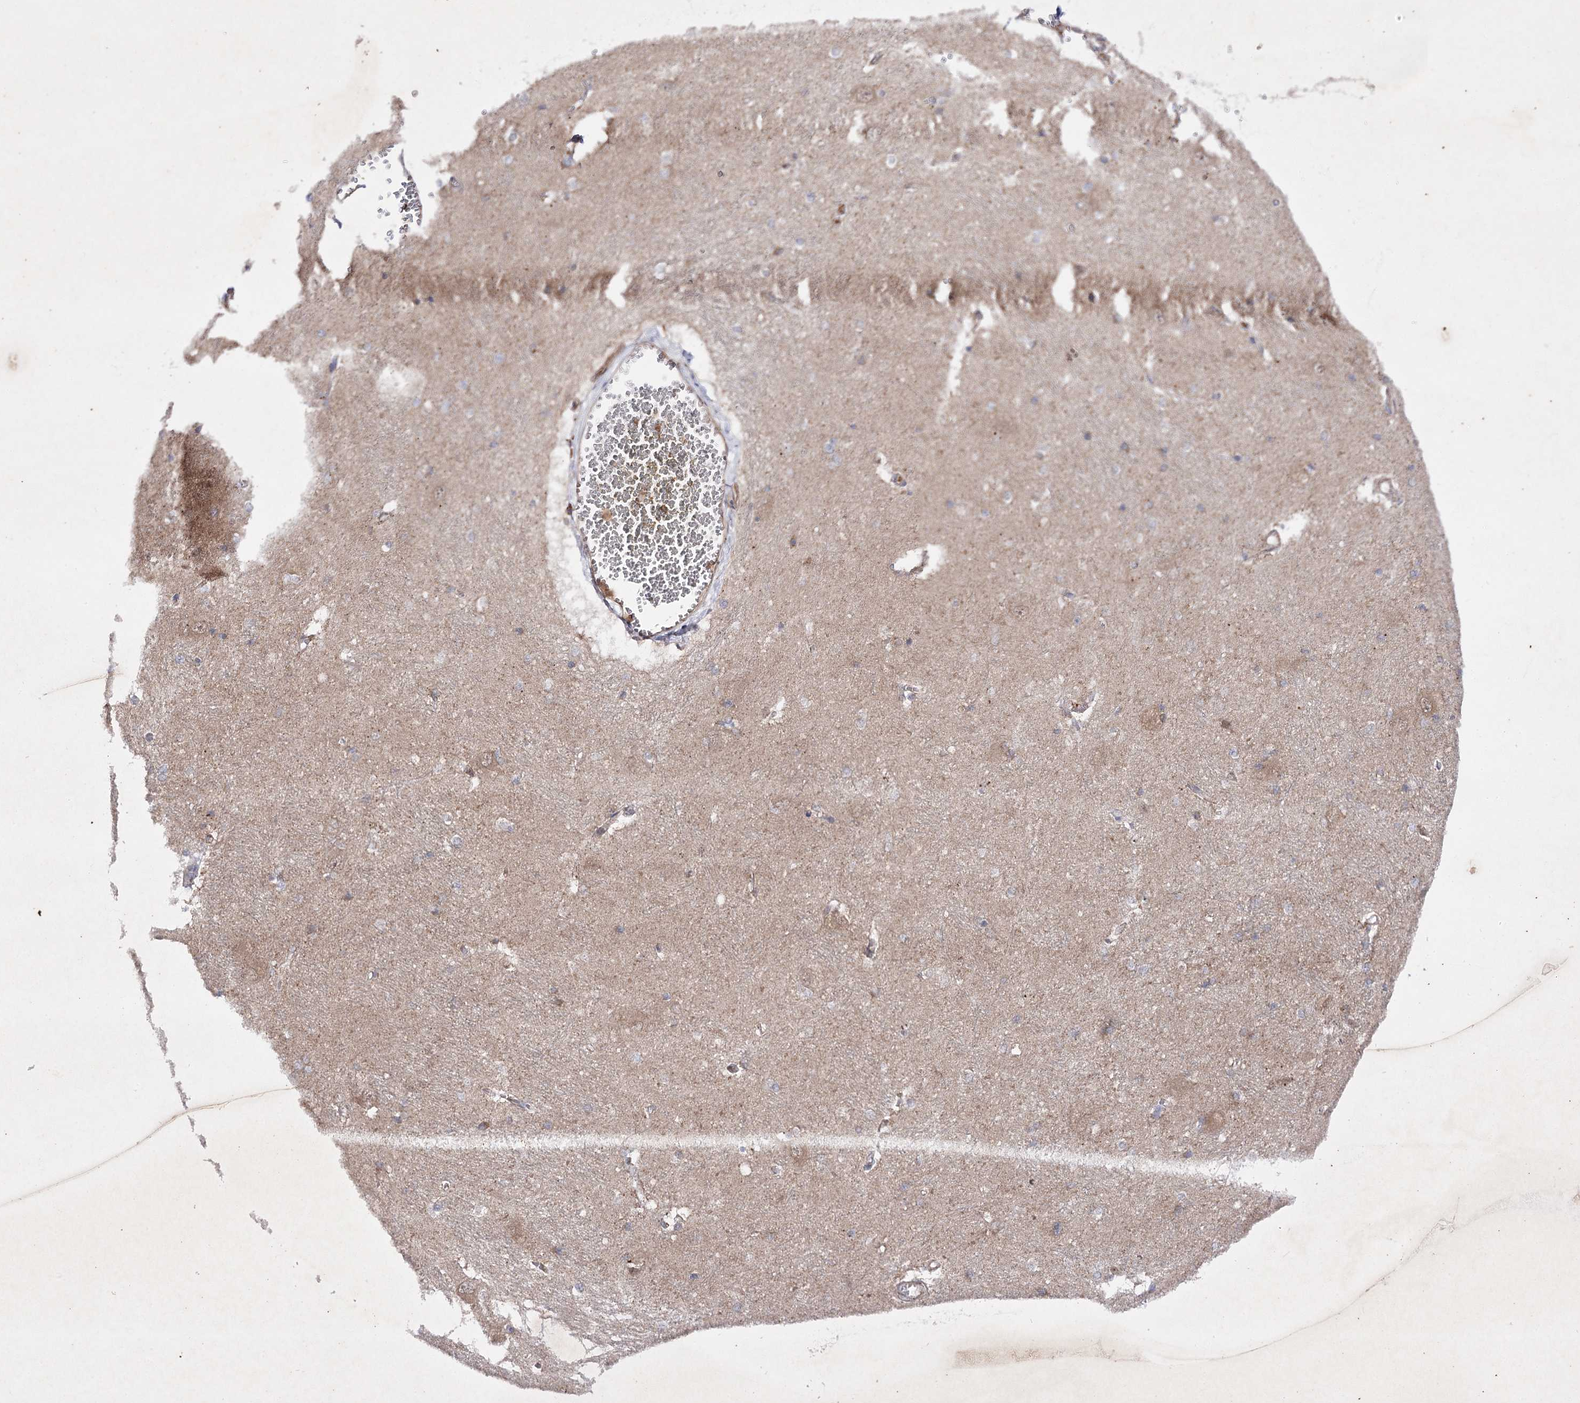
{"staining": {"intensity": "weak", "quantity": "<25%", "location": "cytoplasmic/membranous"}, "tissue": "caudate", "cell_type": "Glial cells", "image_type": "normal", "snomed": [{"axis": "morphology", "description": "Normal tissue, NOS"}, {"axis": "topography", "description": "Lateral ventricle wall"}], "caption": "A photomicrograph of caudate stained for a protein displays no brown staining in glial cells. (Stains: DAB (3,3'-diaminobenzidine) IHC with hematoxylin counter stain, Microscopy: brightfield microscopy at high magnification).", "gene": "BCR", "patient": {"sex": "male", "age": 37}}